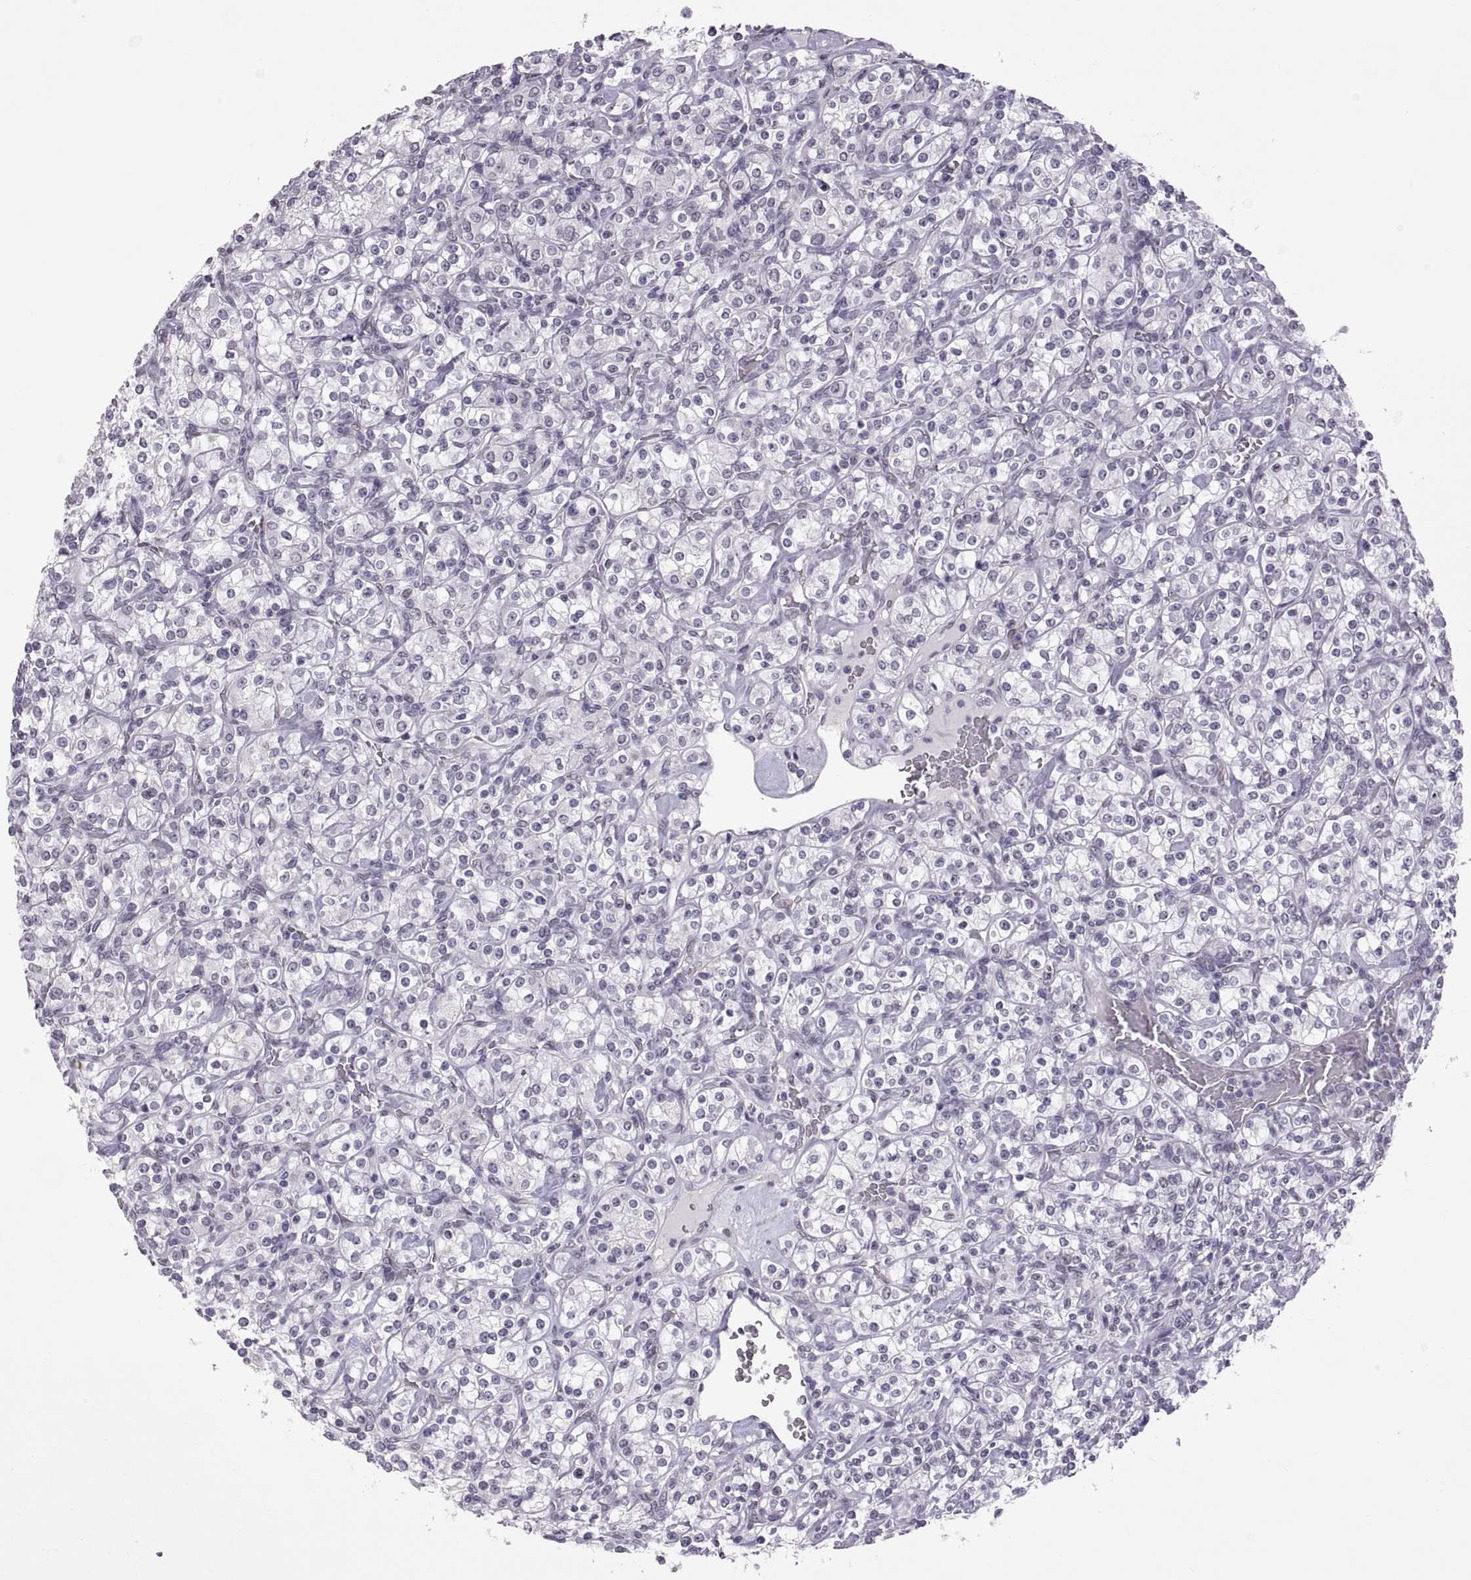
{"staining": {"intensity": "negative", "quantity": "none", "location": "none"}, "tissue": "renal cancer", "cell_type": "Tumor cells", "image_type": "cancer", "snomed": [{"axis": "morphology", "description": "Adenocarcinoma, NOS"}, {"axis": "topography", "description": "Kidney"}], "caption": "The IHC micrograph has no significant expression in tumor cells of adenocarcinoma (renal) tissue.", "gene": "KRT77", "patient": {"sex": "male", "age": 77}}